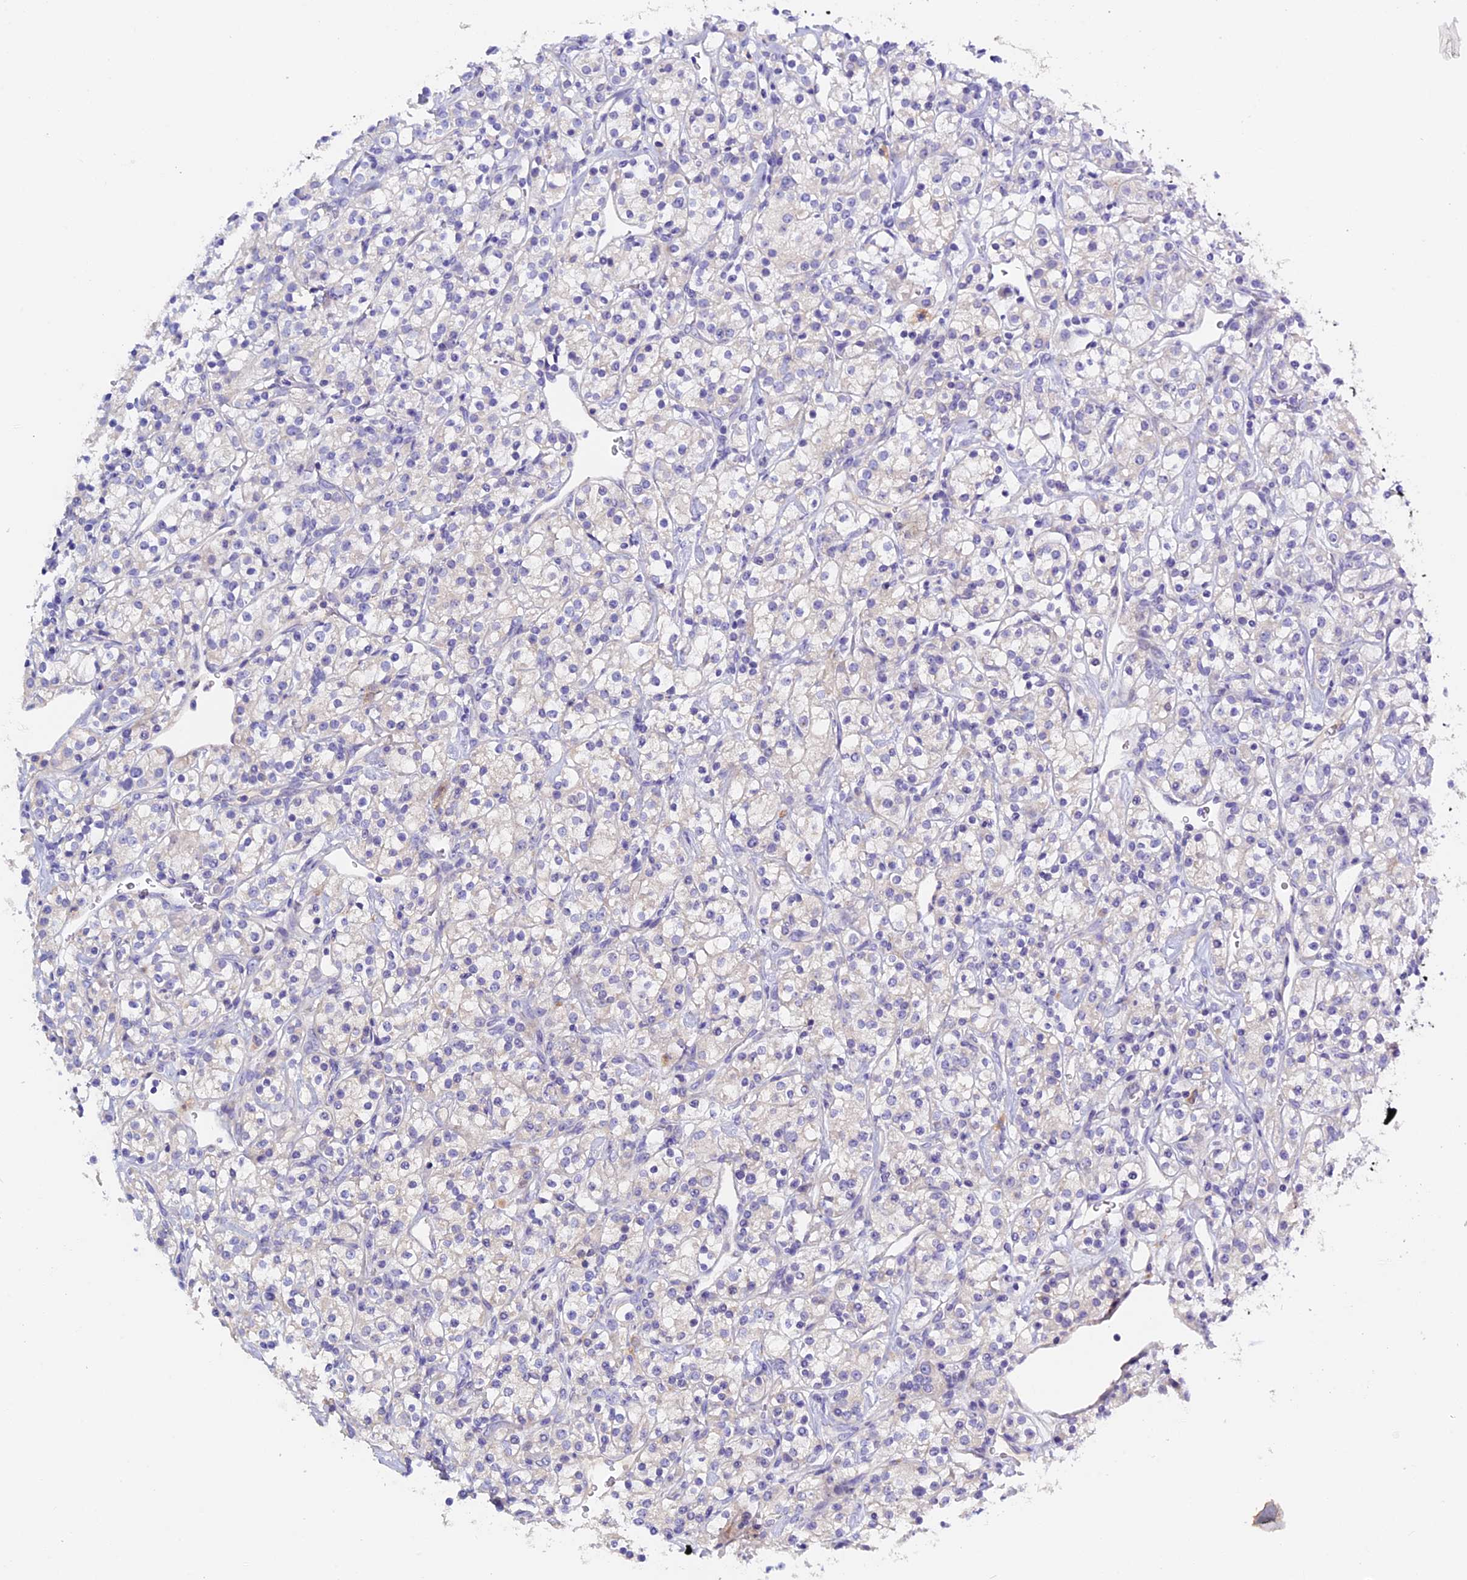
{"staining": {"intensity": "negative", "quantity": "none", "location": "none"}, "tissue": "renal cancer", "cell_type": "Tumor cells", "image_type": "cancer", "snomed": [{"axis": "morphology", "description": "Adenocarcinoma, NOS"}, {"axis": "topography", "description": "Kidney"}], "caption": "Immunohistochemistry (IHC) of human adenocarcinoma (renal) exhibits no expression in tumor cells. Nuclei are stained in blue.", "gene": "RTTN", "patient": {"sex": "male", "age": 77}}